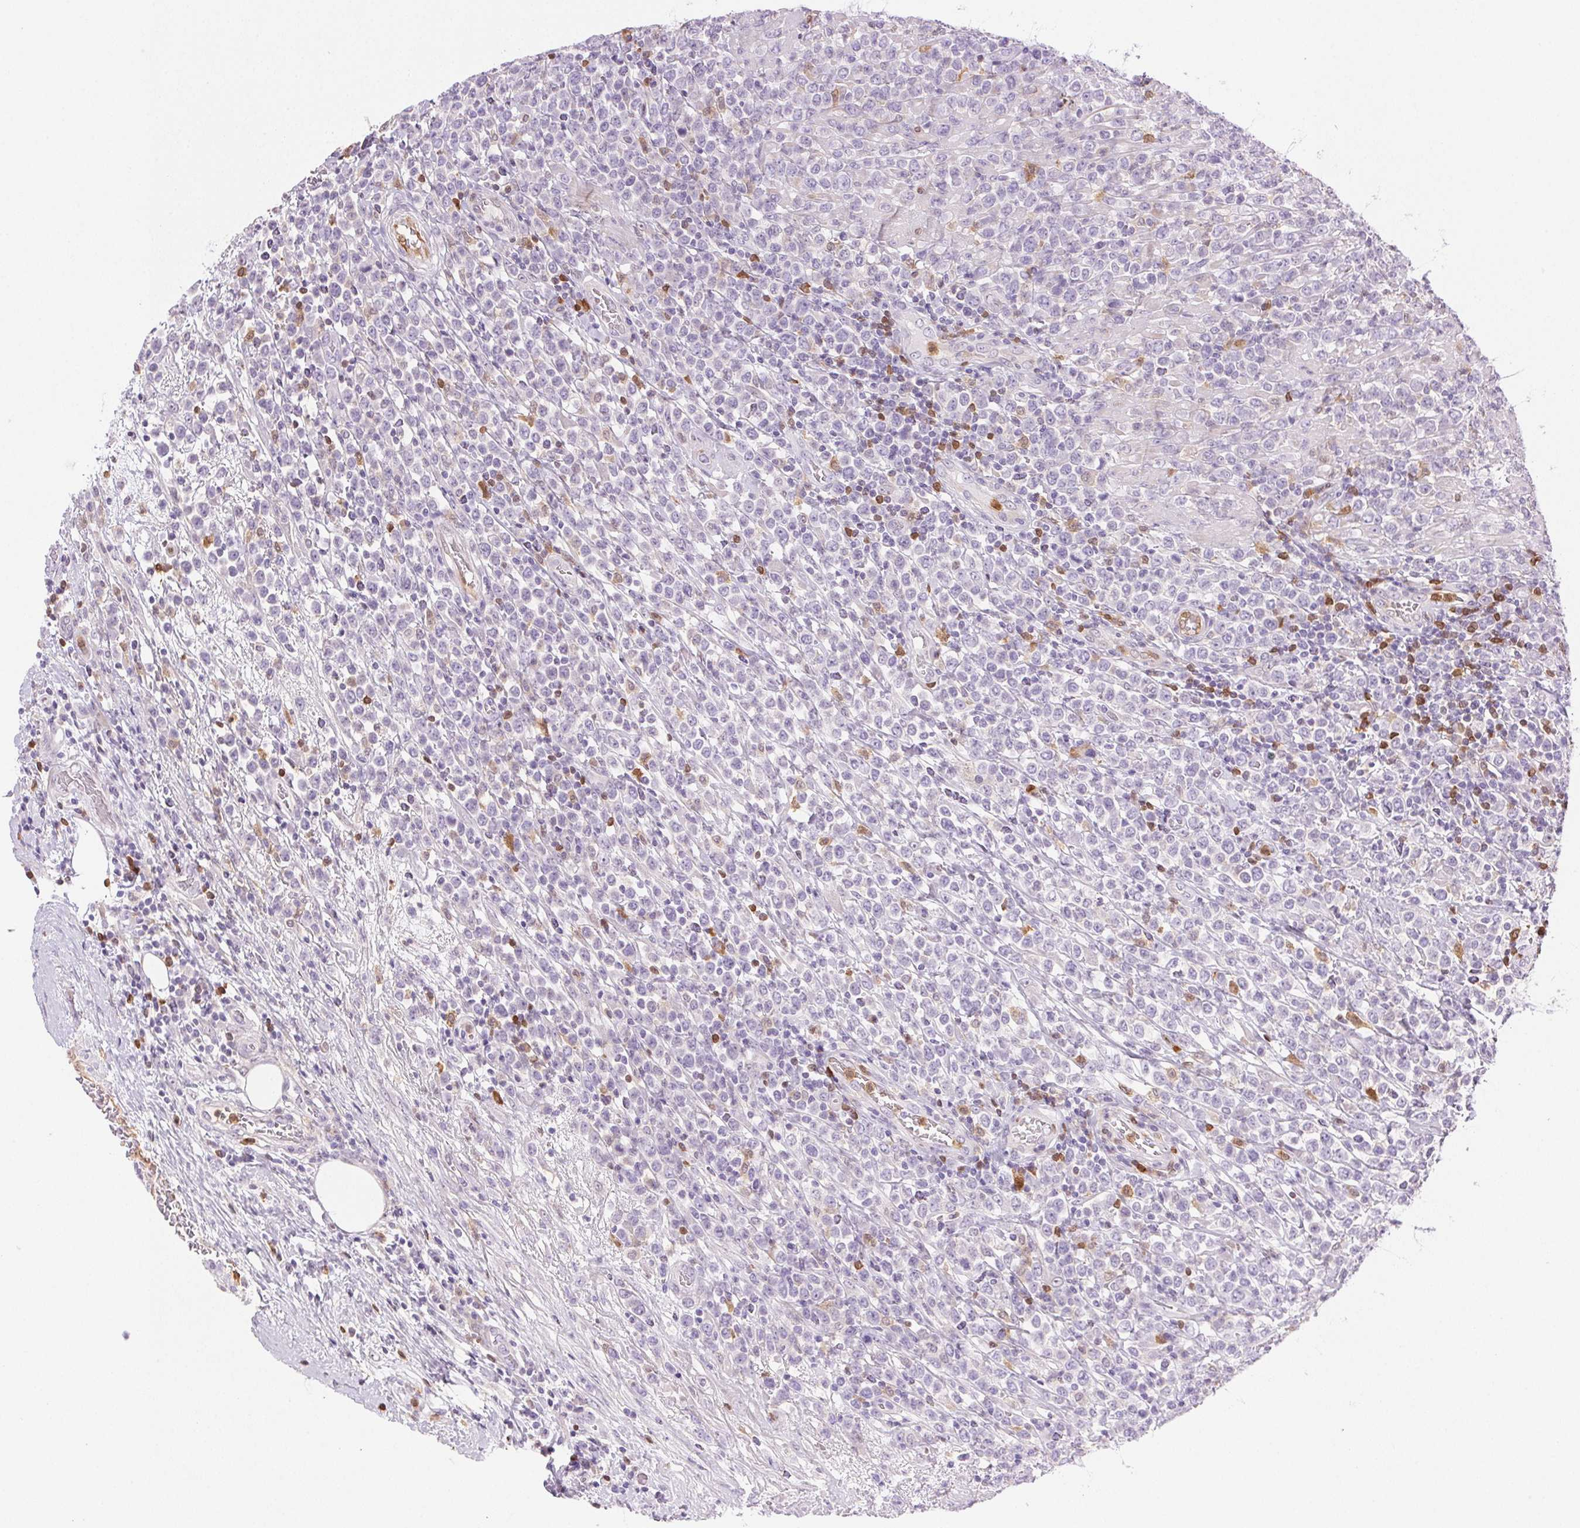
{"staining": {"intensity": "negative", "quantity": "none", "location": "none"}, "tissue": "lymphoma", "cell_type": "Tumor cells", "image_type": "cancer", "snomed": [{"axis": "morphology", "description": "Malignant lymphoma, non-Hodgkin's type, High grade"}, {"axis": "topography", "description": "Soft tissue"}], "caption": "This is an immunohistochemistry (IHC) image of human lymphoma. There is no expression in tumor cells.", "gene": "TMEM45A", "patient": {"sex": "female", "age": 56}}